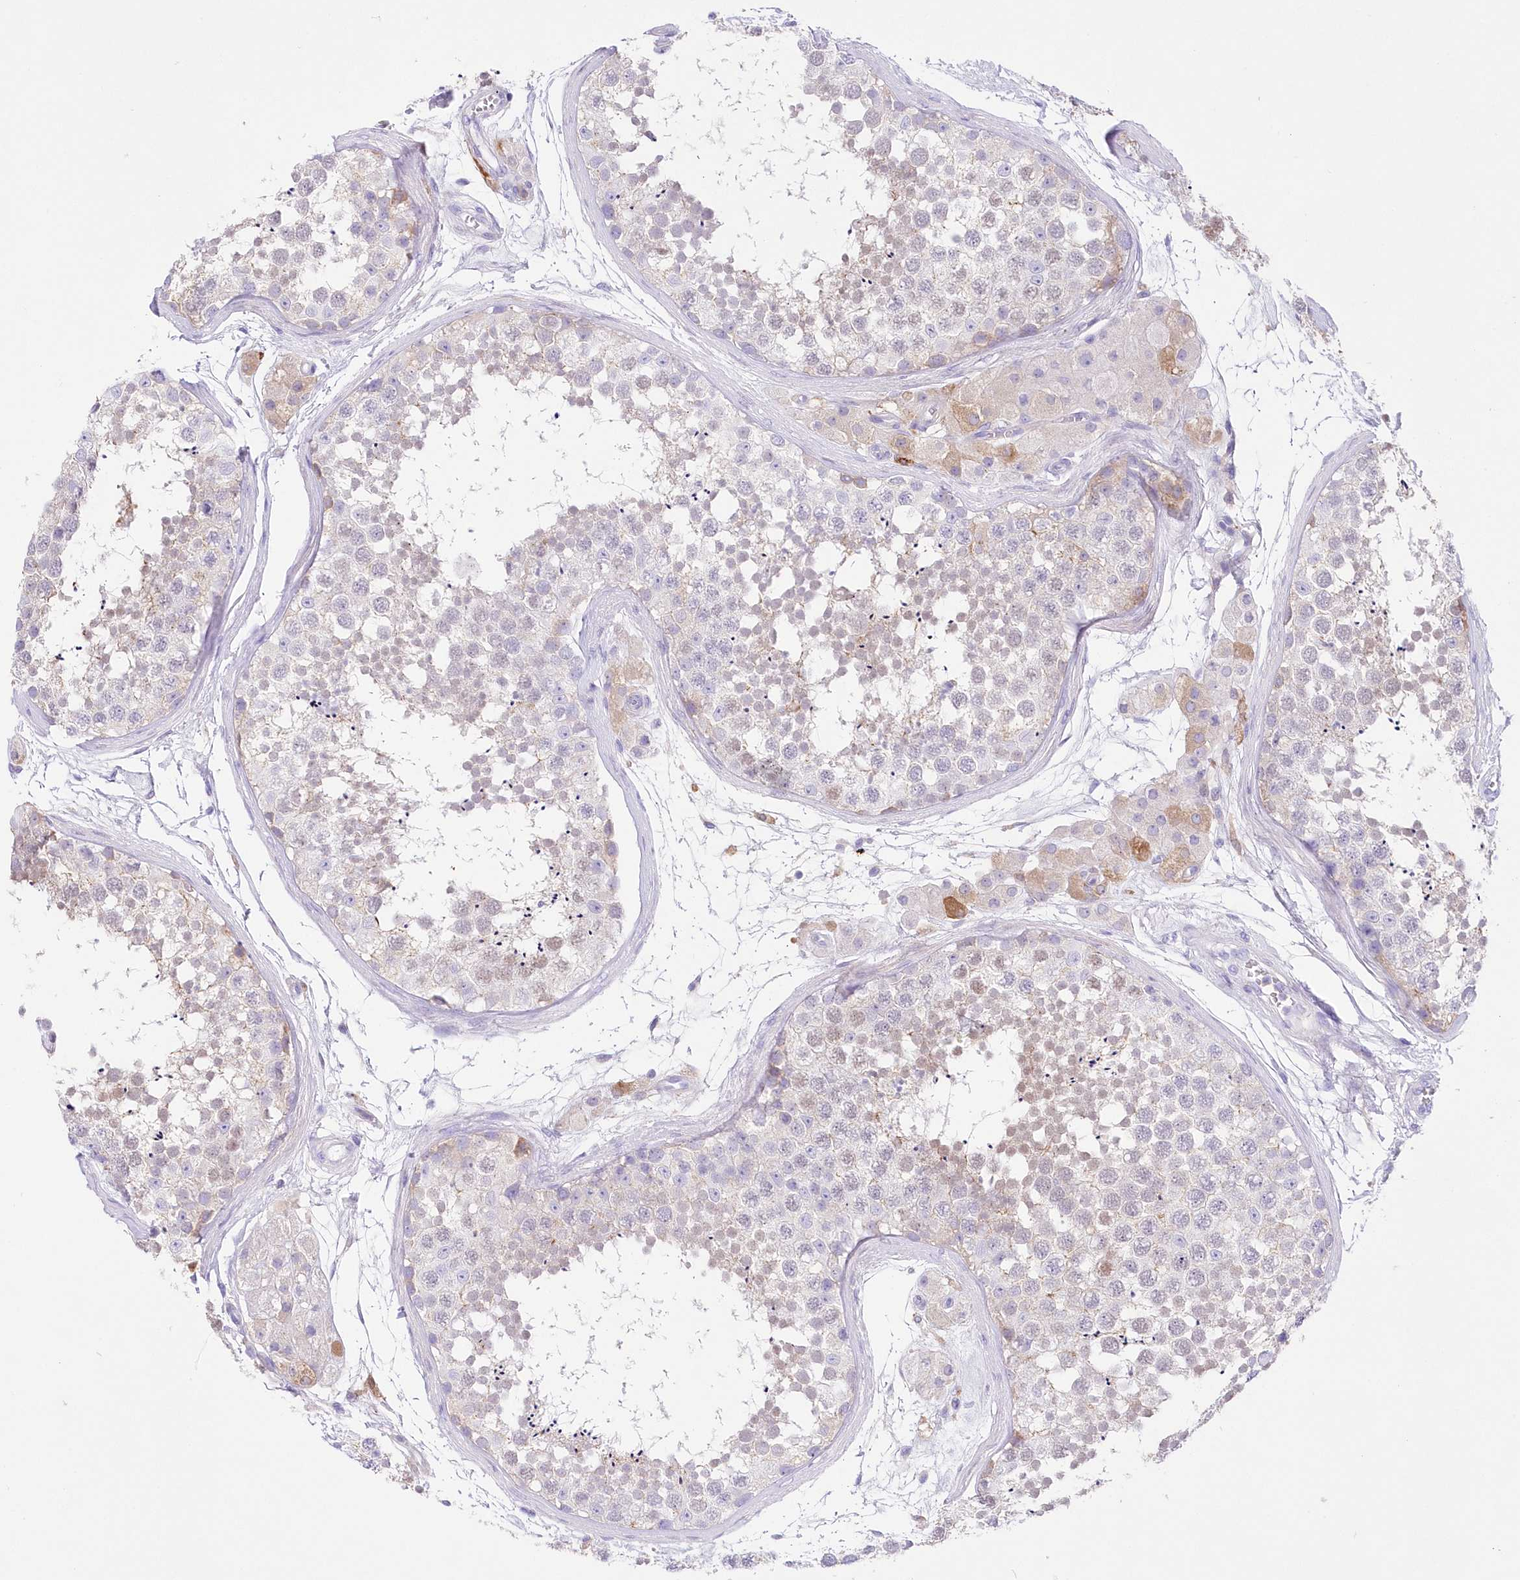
{"staining": {"intensity": "negative", "quantity": "none", "location": "none"}, "tissue": "testis", "cell_type": "Cells in seminiferous ducts", "image_type": "normal", "snomed": [{"axis": "morphology", "description": "Normal tissue, NOS"}, {"axis": "topography", "description": "Testis"}], "caption": "High power microscopy histopathology image of an immunohistochemistry image of normal testis, revealing no significant expression in cells in seminiferous ducts.", "gene": "DNAJC19", "patient": {"sex": "male", "age": 56}}